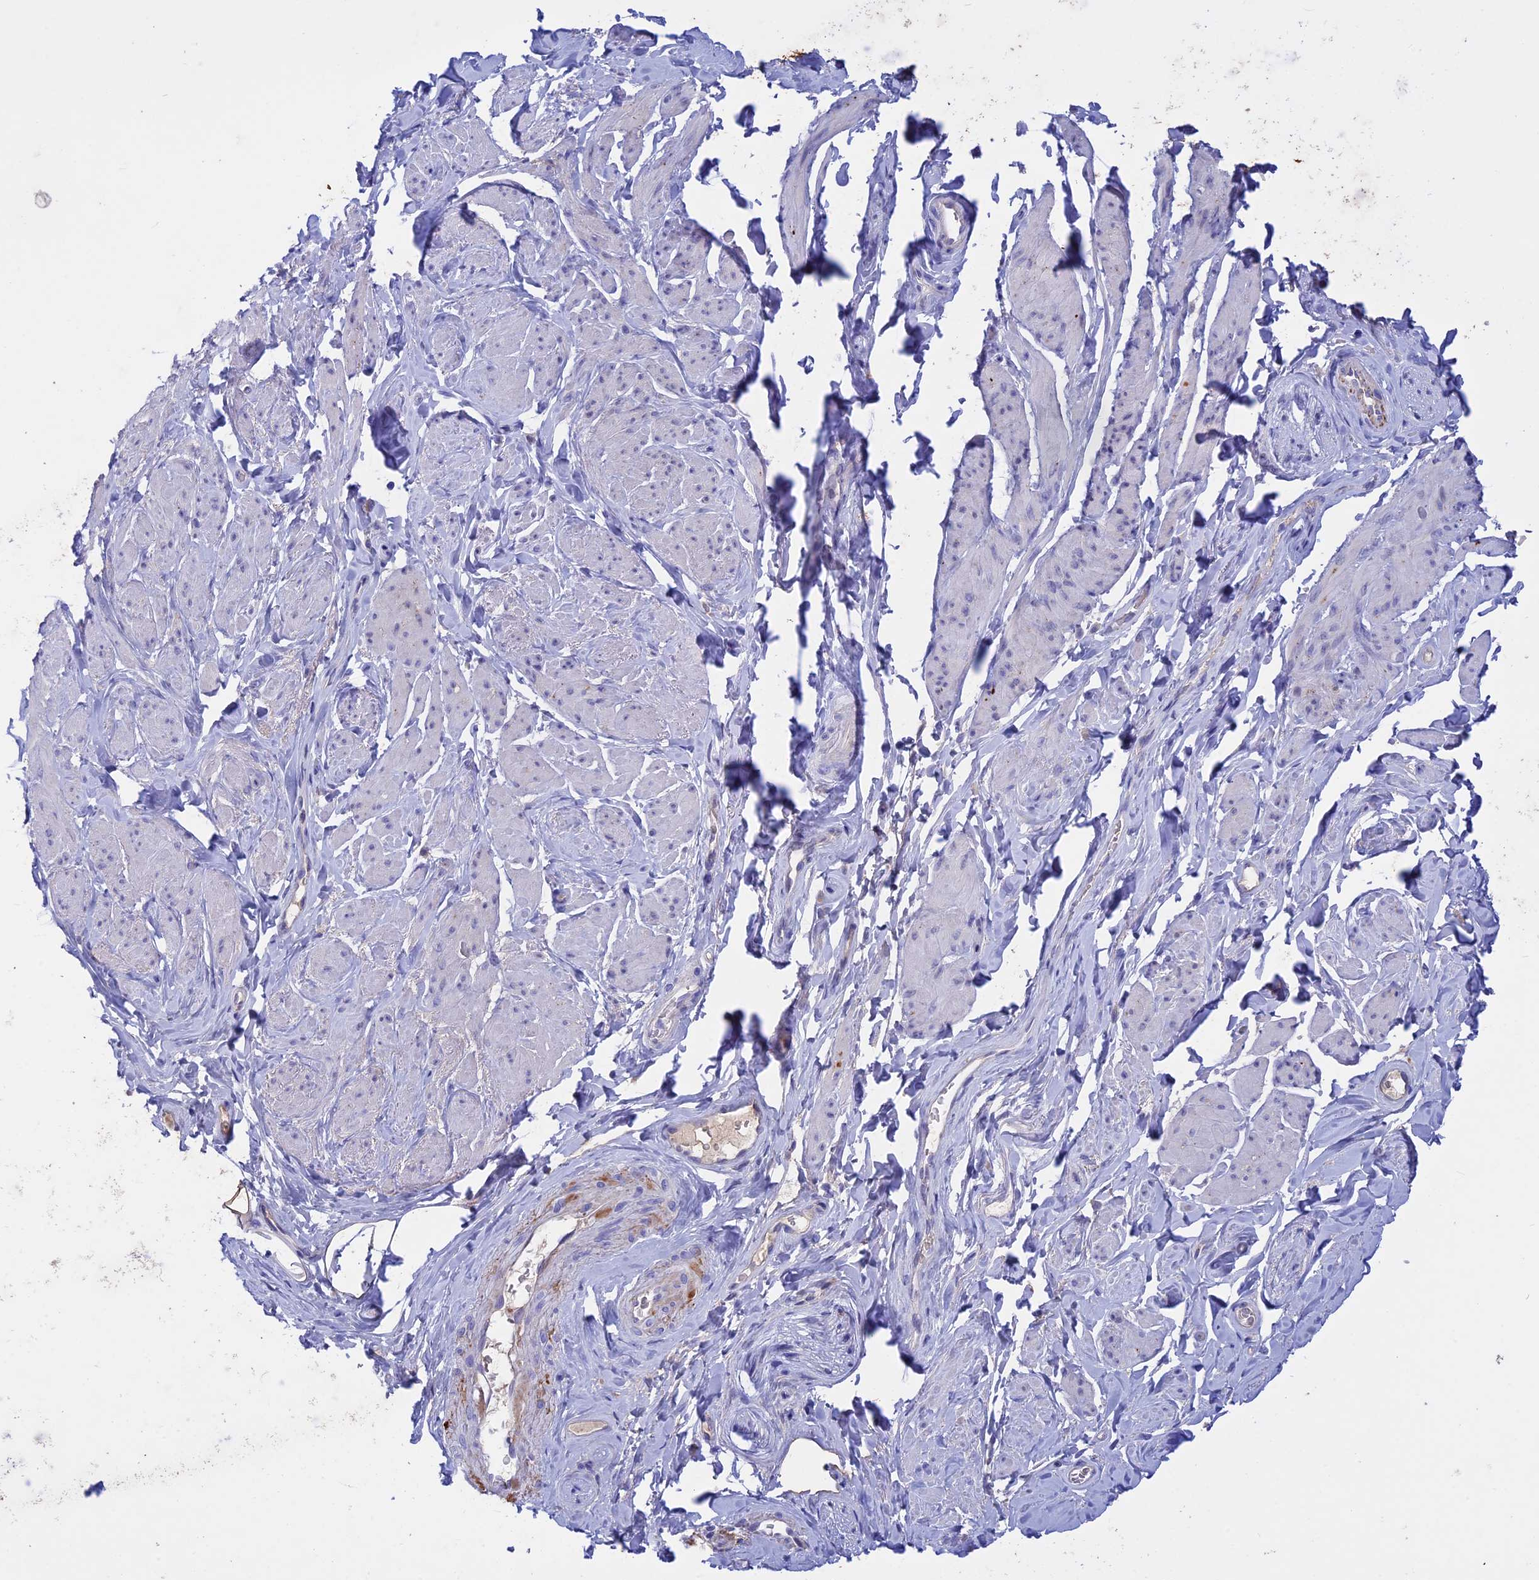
{"staining": {"intensity": "negative", "quantity": "none", "location": "none"}, "tissue": "smooth muscle", "cell_type": "Smooth muscle cells", "image_type": "normal", "snomed": [{"axis": "morphology", "description": "Normal tissue, NOS"}, {"axis": "topography", "description": "Smooth muscle"}, {"axis": "topography", "description": "Peripheral nerve tissue"}], "caption": "Smooth muscle cells are negative for protein expression in normal human smooth muscle. The staining was performed using DAB (3,3'-diaminobenzidine) to visualize the protein expression in brown, while the nuclei were stained in blue with hematoxylin (Magnification: 20x).", "gene": "GK5", "patient": {"sex": "male", "age": 69}}